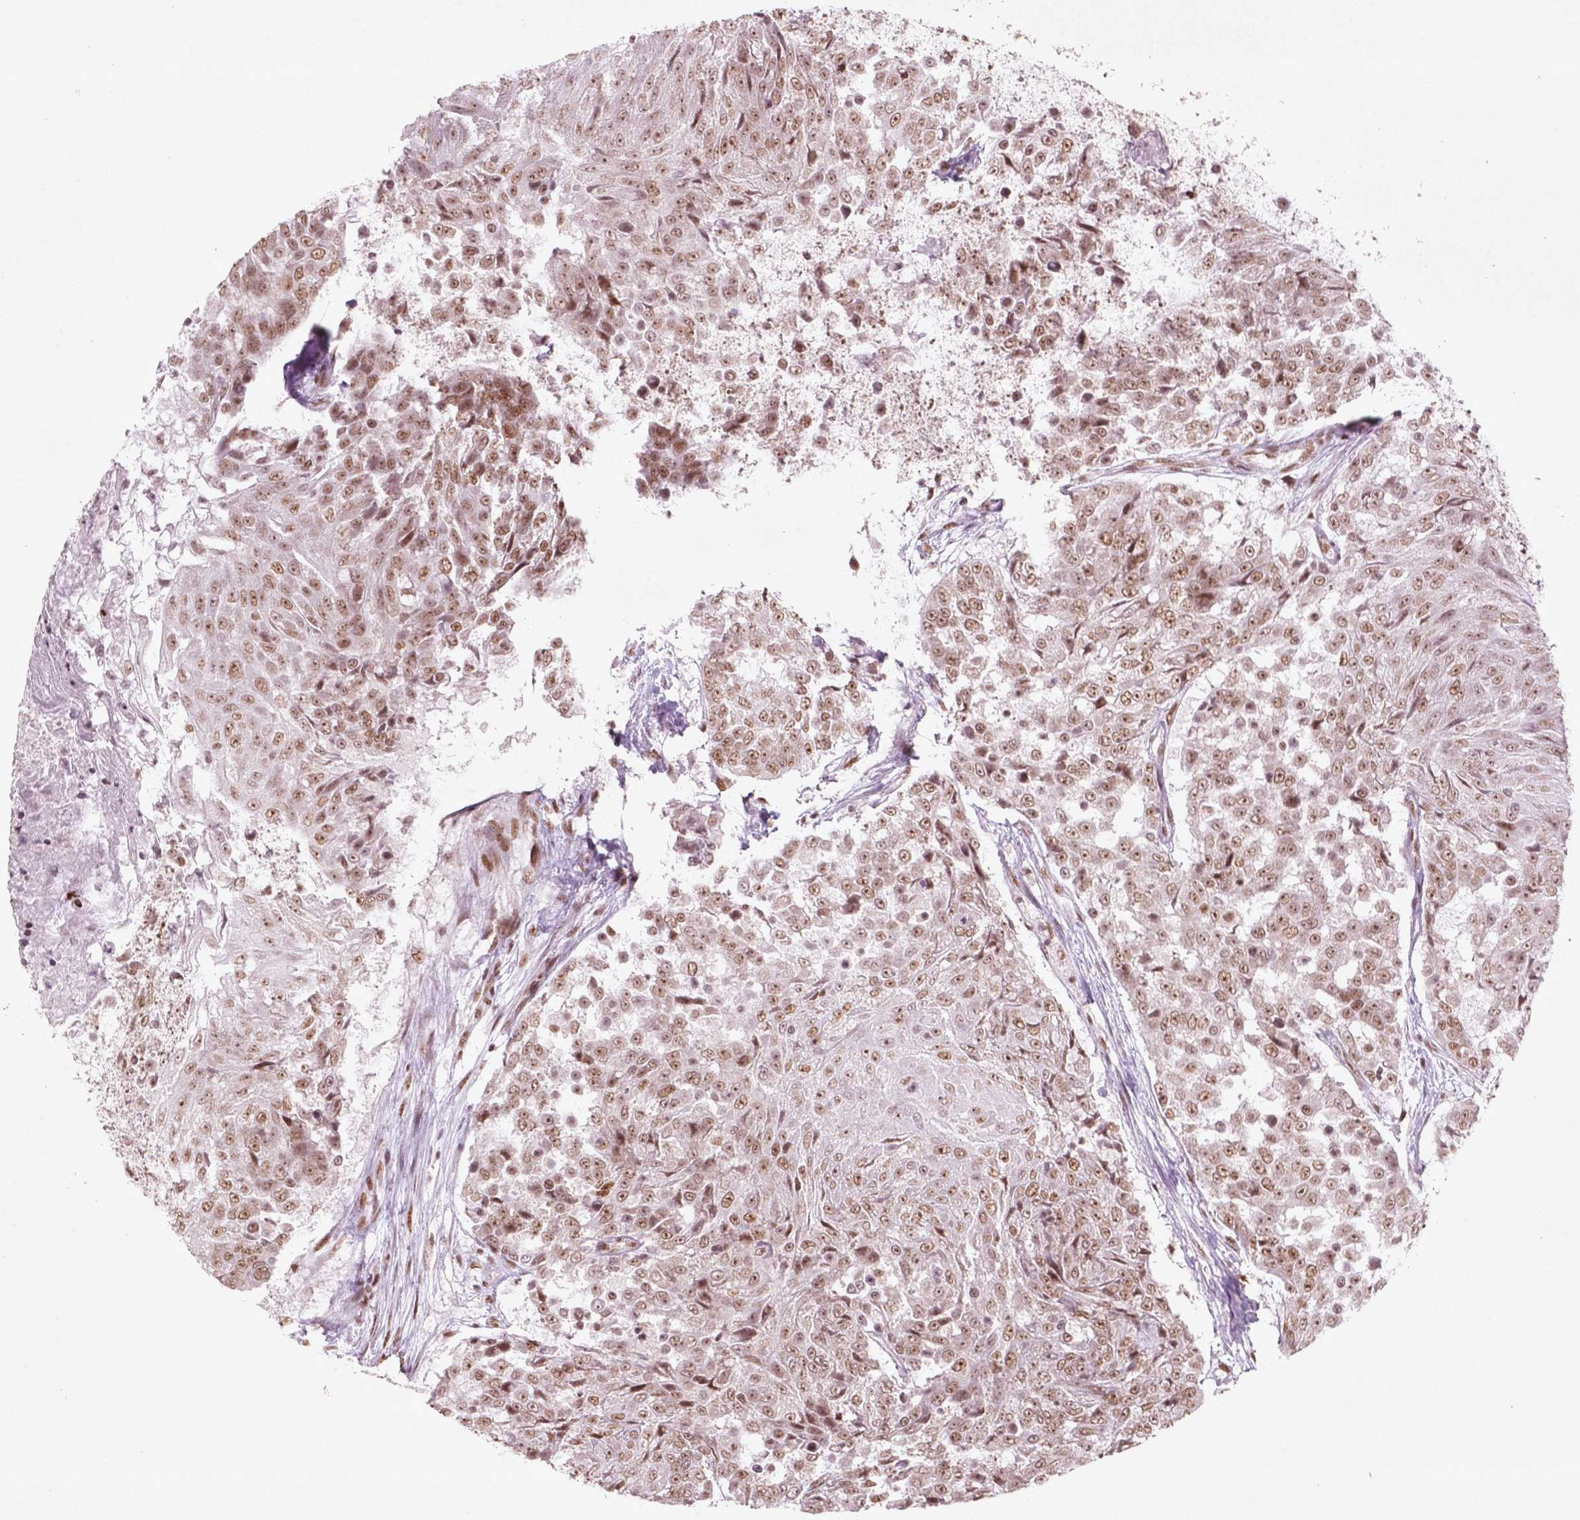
{"staining": {"intensity": "moderate", "quantity": ">75%", "location": "nuclear"}, "tissue": "urothelial cancer", "cell_type": "Tumor cells", "image_type": "cancer", "snomed": [{"axis": "morphology", "description": "Urothelial carcinoma, High grade"}, {"axis": "topography", "description": "Urinary bladder"}], "caption": "Brown immunohistochemical staining in human urothelial carcinoma (high-grade) exhibits moderate nuclear expression in about >75% of tumor cells.", "gene": "HMG20B", "patient": {"sex": "female", "age": 63}}